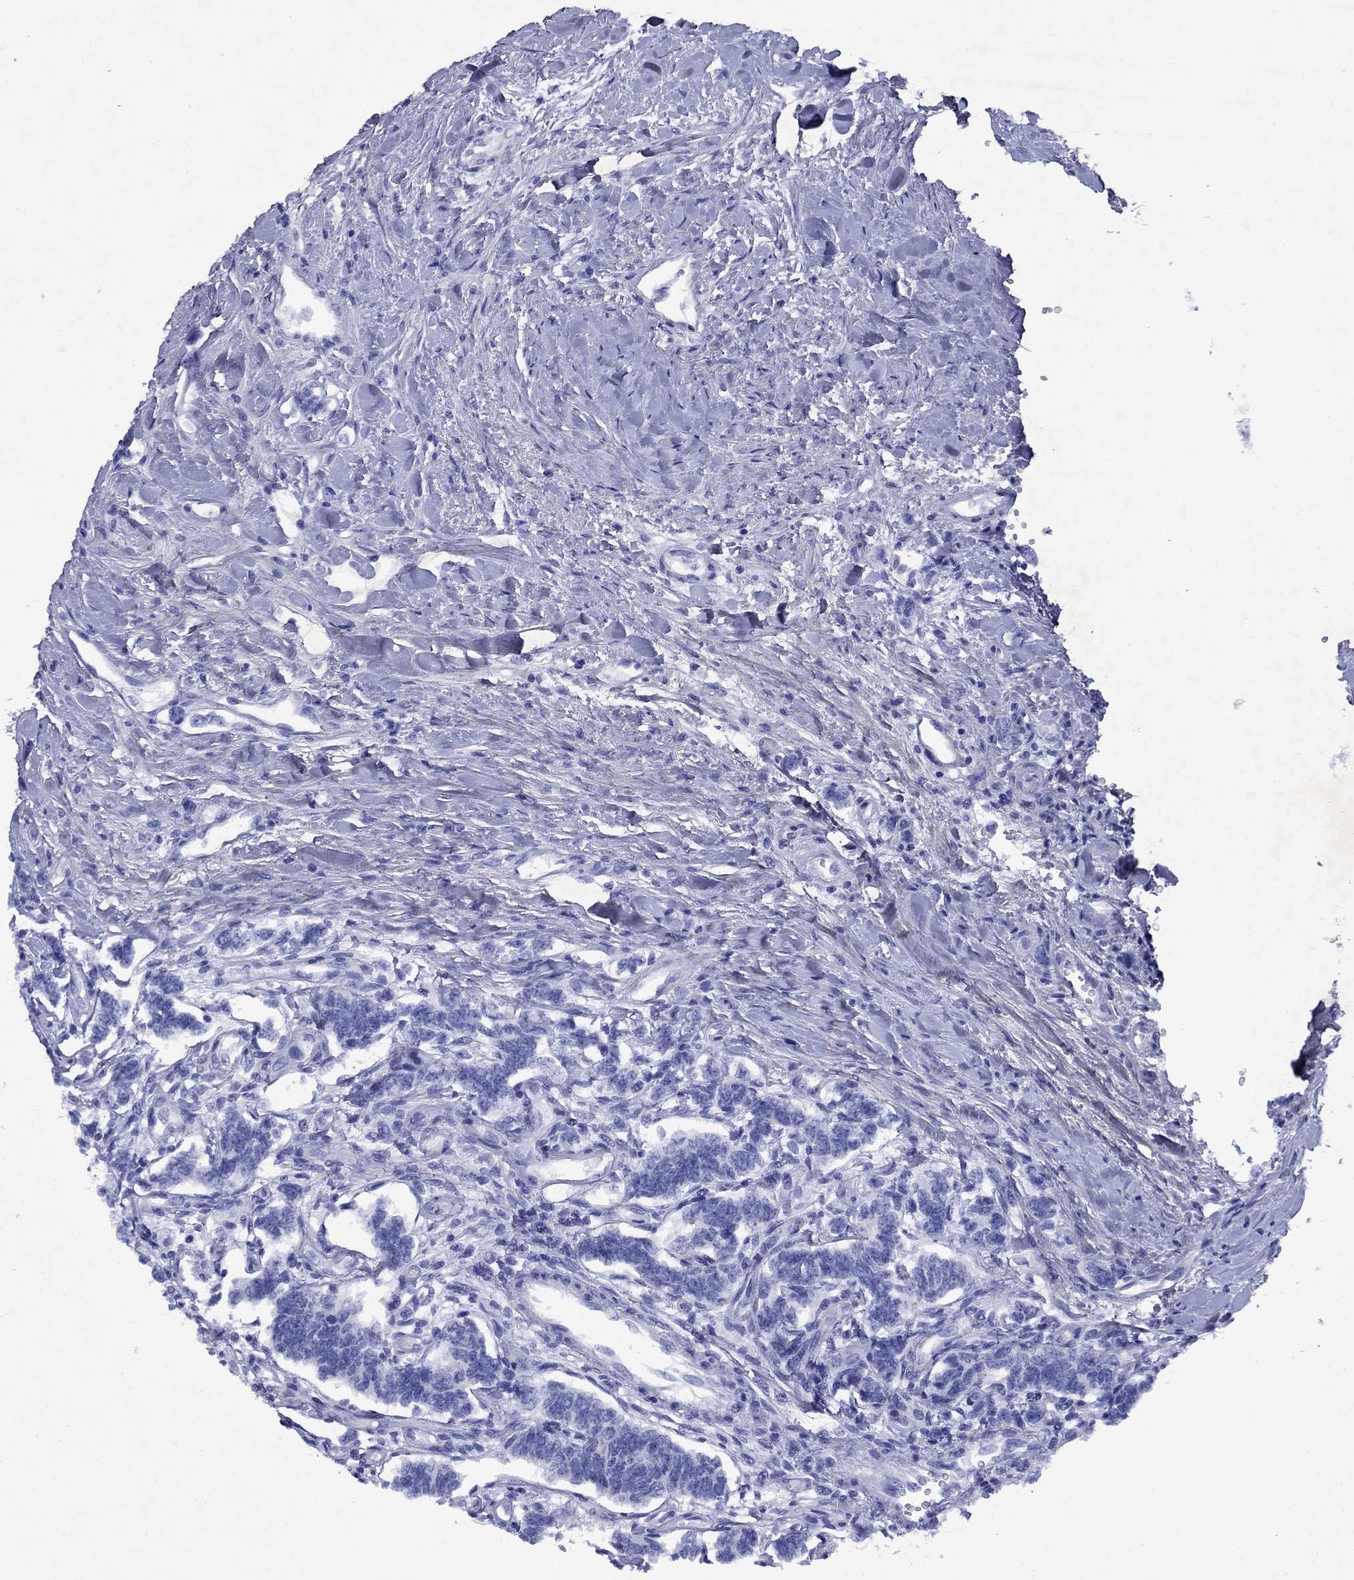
{"staining": {"intensity": "negative", "quantity": "none", "location": "none"}, "tissue": "carcinoid", "cell_type": "Tumor cells", "image_type": "cancer", "snomed": [{"axis": "morphology", "description": "Carcinoid, malignant, NOS"}, {"axis": "topography", "description": "Kidney"}], "caption": "A histopathology image of carcinoid stained for a protein exhibits no brown staining in tumor cells.", "gene": "STAB2", "patient": {"sex": "female", "age": 41}}